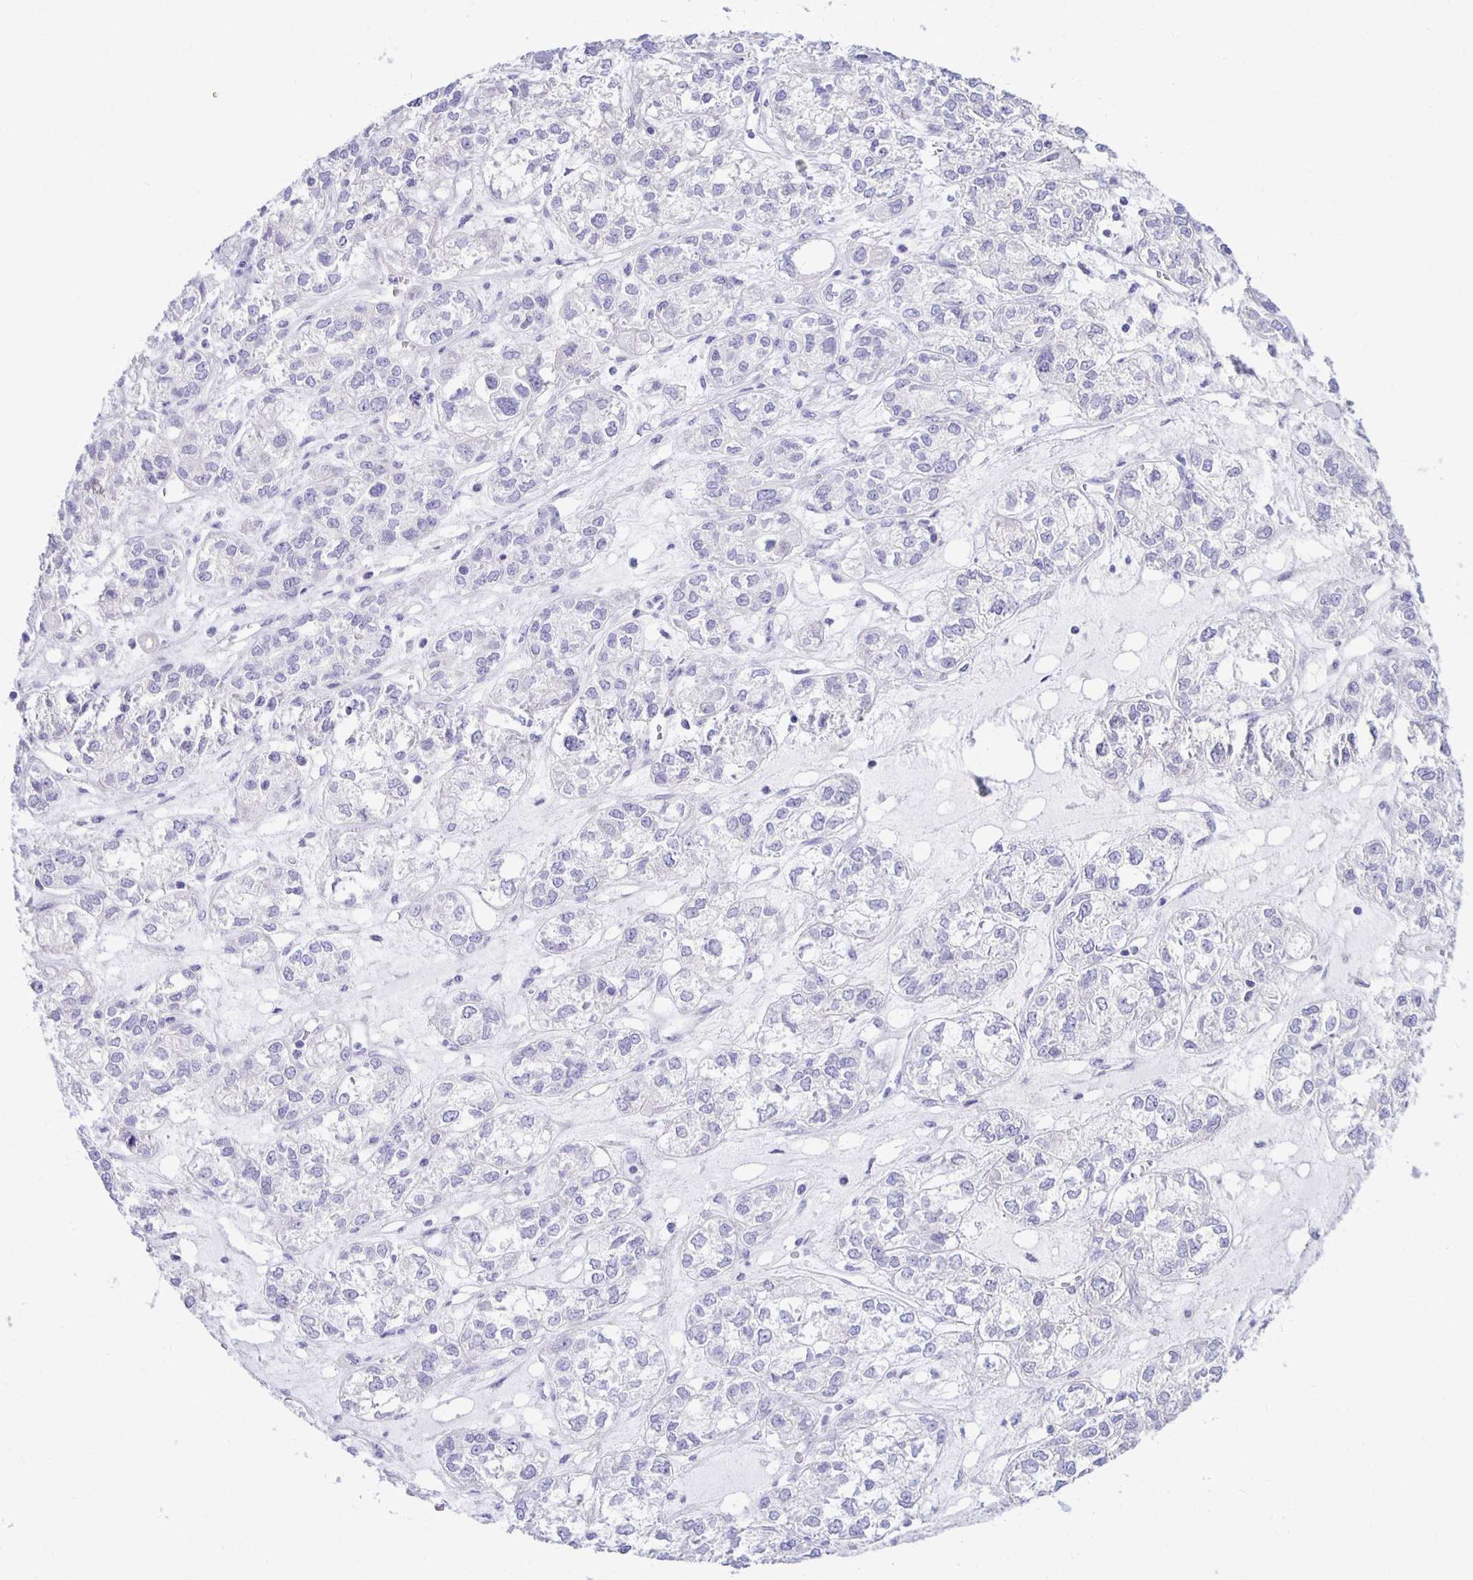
{"staining": {"intensity": "negative", "quantity": "none", "location": "none"}, "tissue": "ovarian cancer", "cell_type": "Tumor cells", "image_type": "cancer", "snomed": [{"axis": "morphology", "description": "Carcinoma, endometroid"}, {"axis": "topography", "description": "Ovary"}], "caption": "The micrograph shows no staining of tumor cells in ovarian endometroid carcinoma.", "gene": "FNTB", "patient": {"sex": "female", "age": 64}}